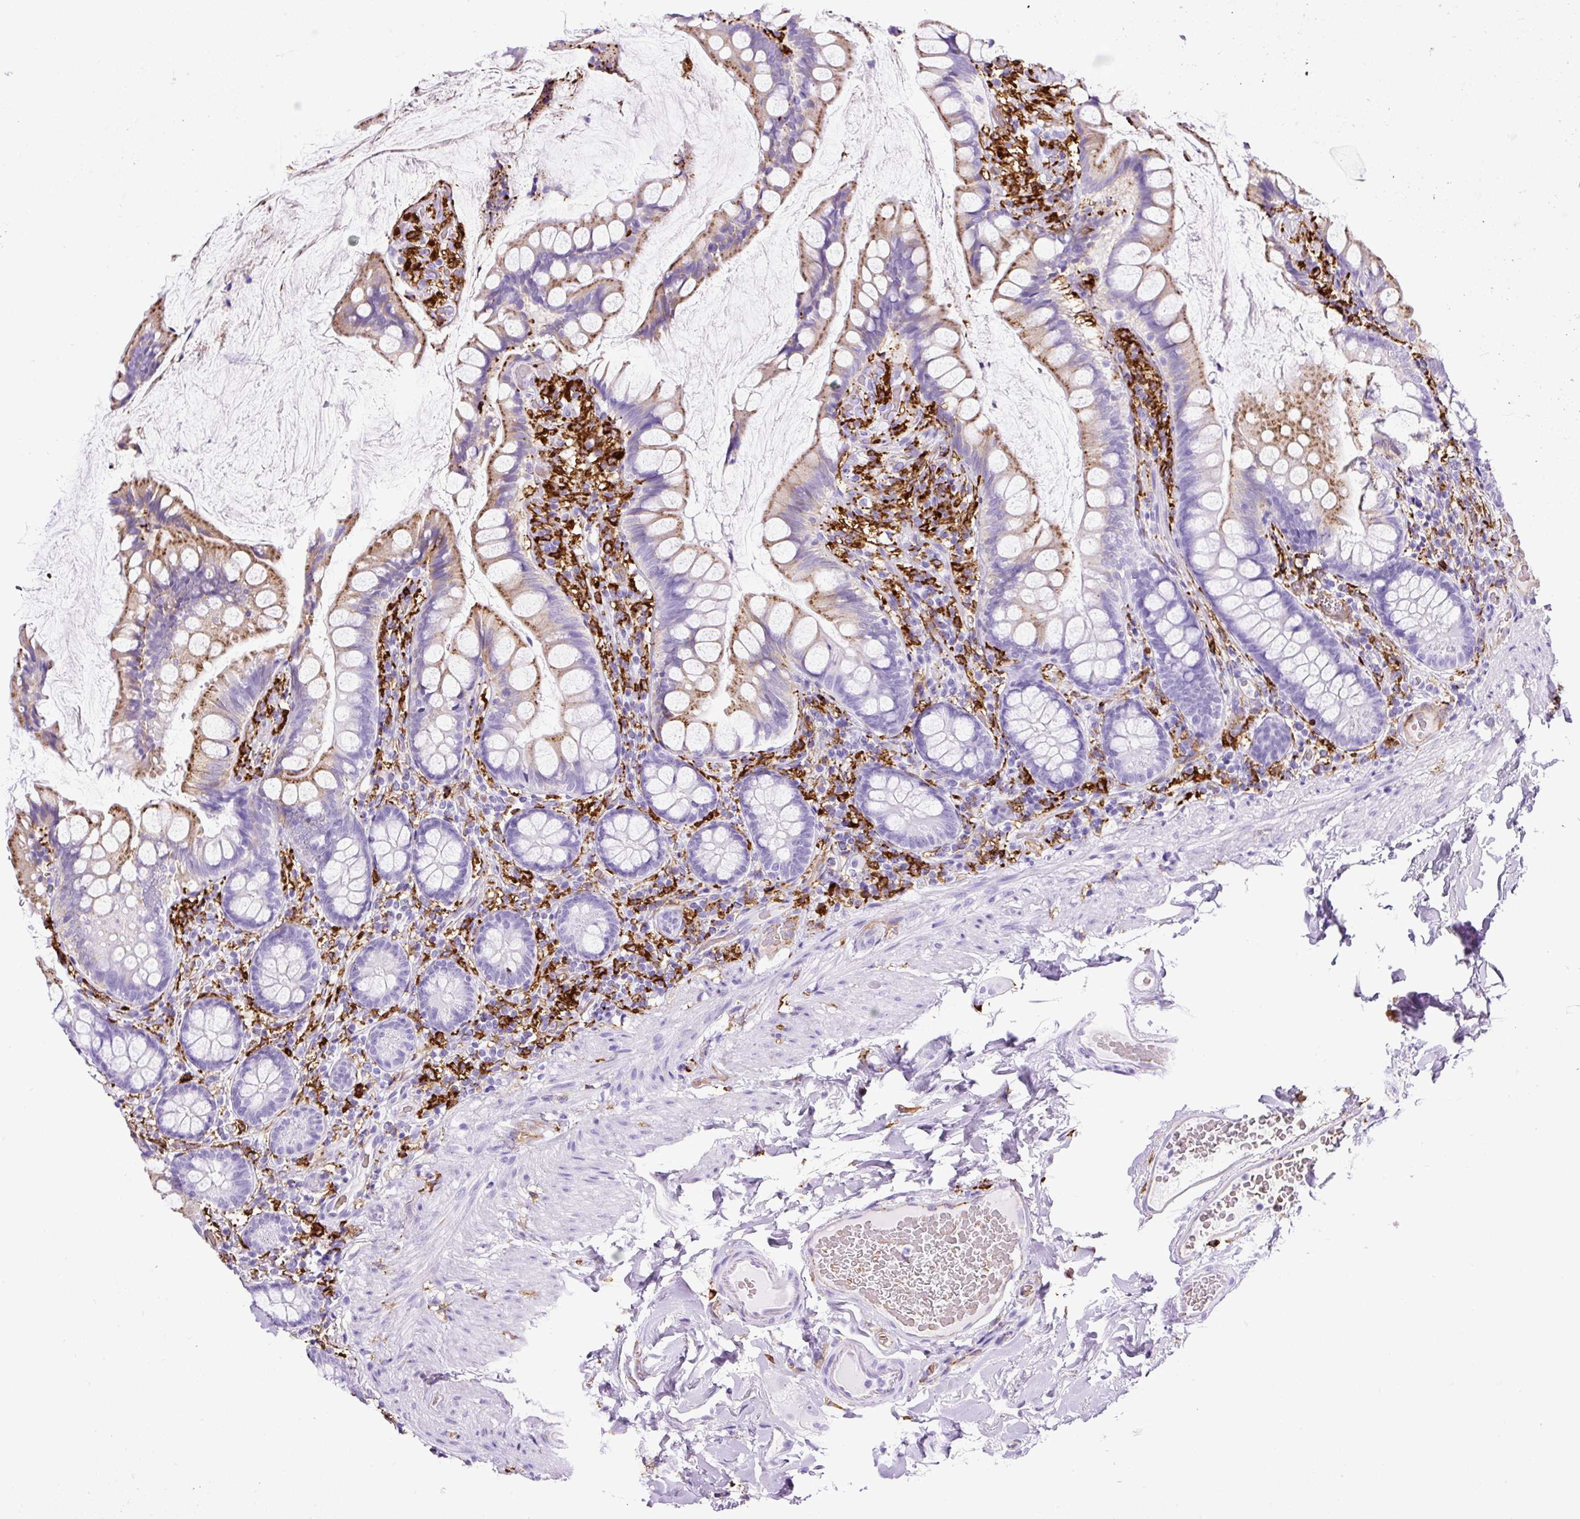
{"staining": {"intensity": "moderate", "quantity": "<25%", "location": "cytoplasmic/membranous"}, "tissue": "small intestine", "cell_type": "Glandular cells", "image_type": "normal", "snomed": [{"axis": "morphology", "description": "Normal tissue, NOS"}, {"axis": "topography", "description": "Small intestine"}], "caption": "Moderate cytoplasmic/membranous protein staining is appreciated in approximately <25% of glandular cells in small intestine.", "gene": "HLA", "patient": {"sex": "male", "age": 70}}